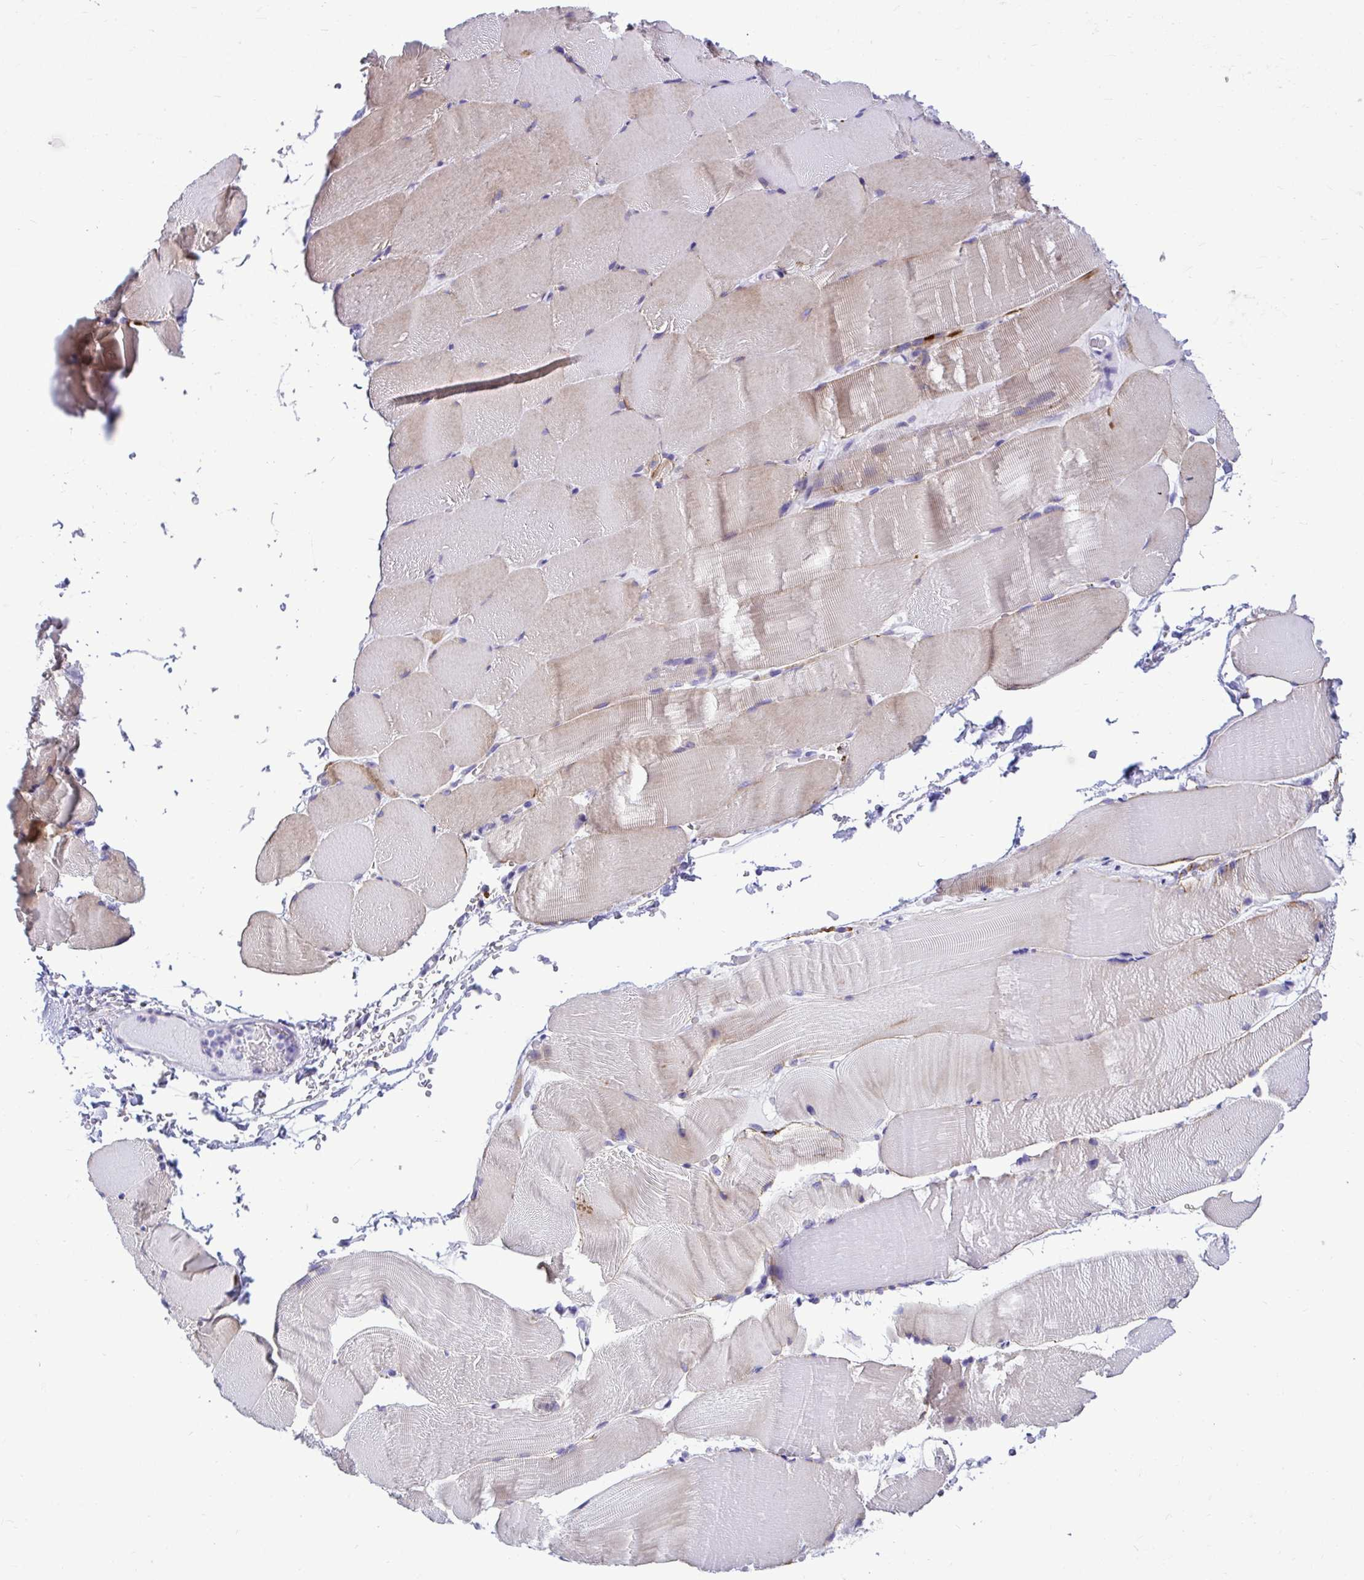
{"staining": {"intensity": "moderate", "quantity": "<25%", "location": "cytoplasmic/membranous"}, "tissue": "skeletal muscle", "cell_type": "Myocytes", "image_type": "normal", "snomed": [{"axis": "morphology", "description": "Normal tissue, NOS"}, {"axis": "topography", "description": "Skeletal muscle"}], "caption": "Immunohistochemical staining of benign skeletal muscle demonstrates <25% levels of moderate cytoplasmic/membranous protein positivity in about <25% of myocytes.", "gene": "ABCG2", "patient": {"sex": "female", "age": 37}}